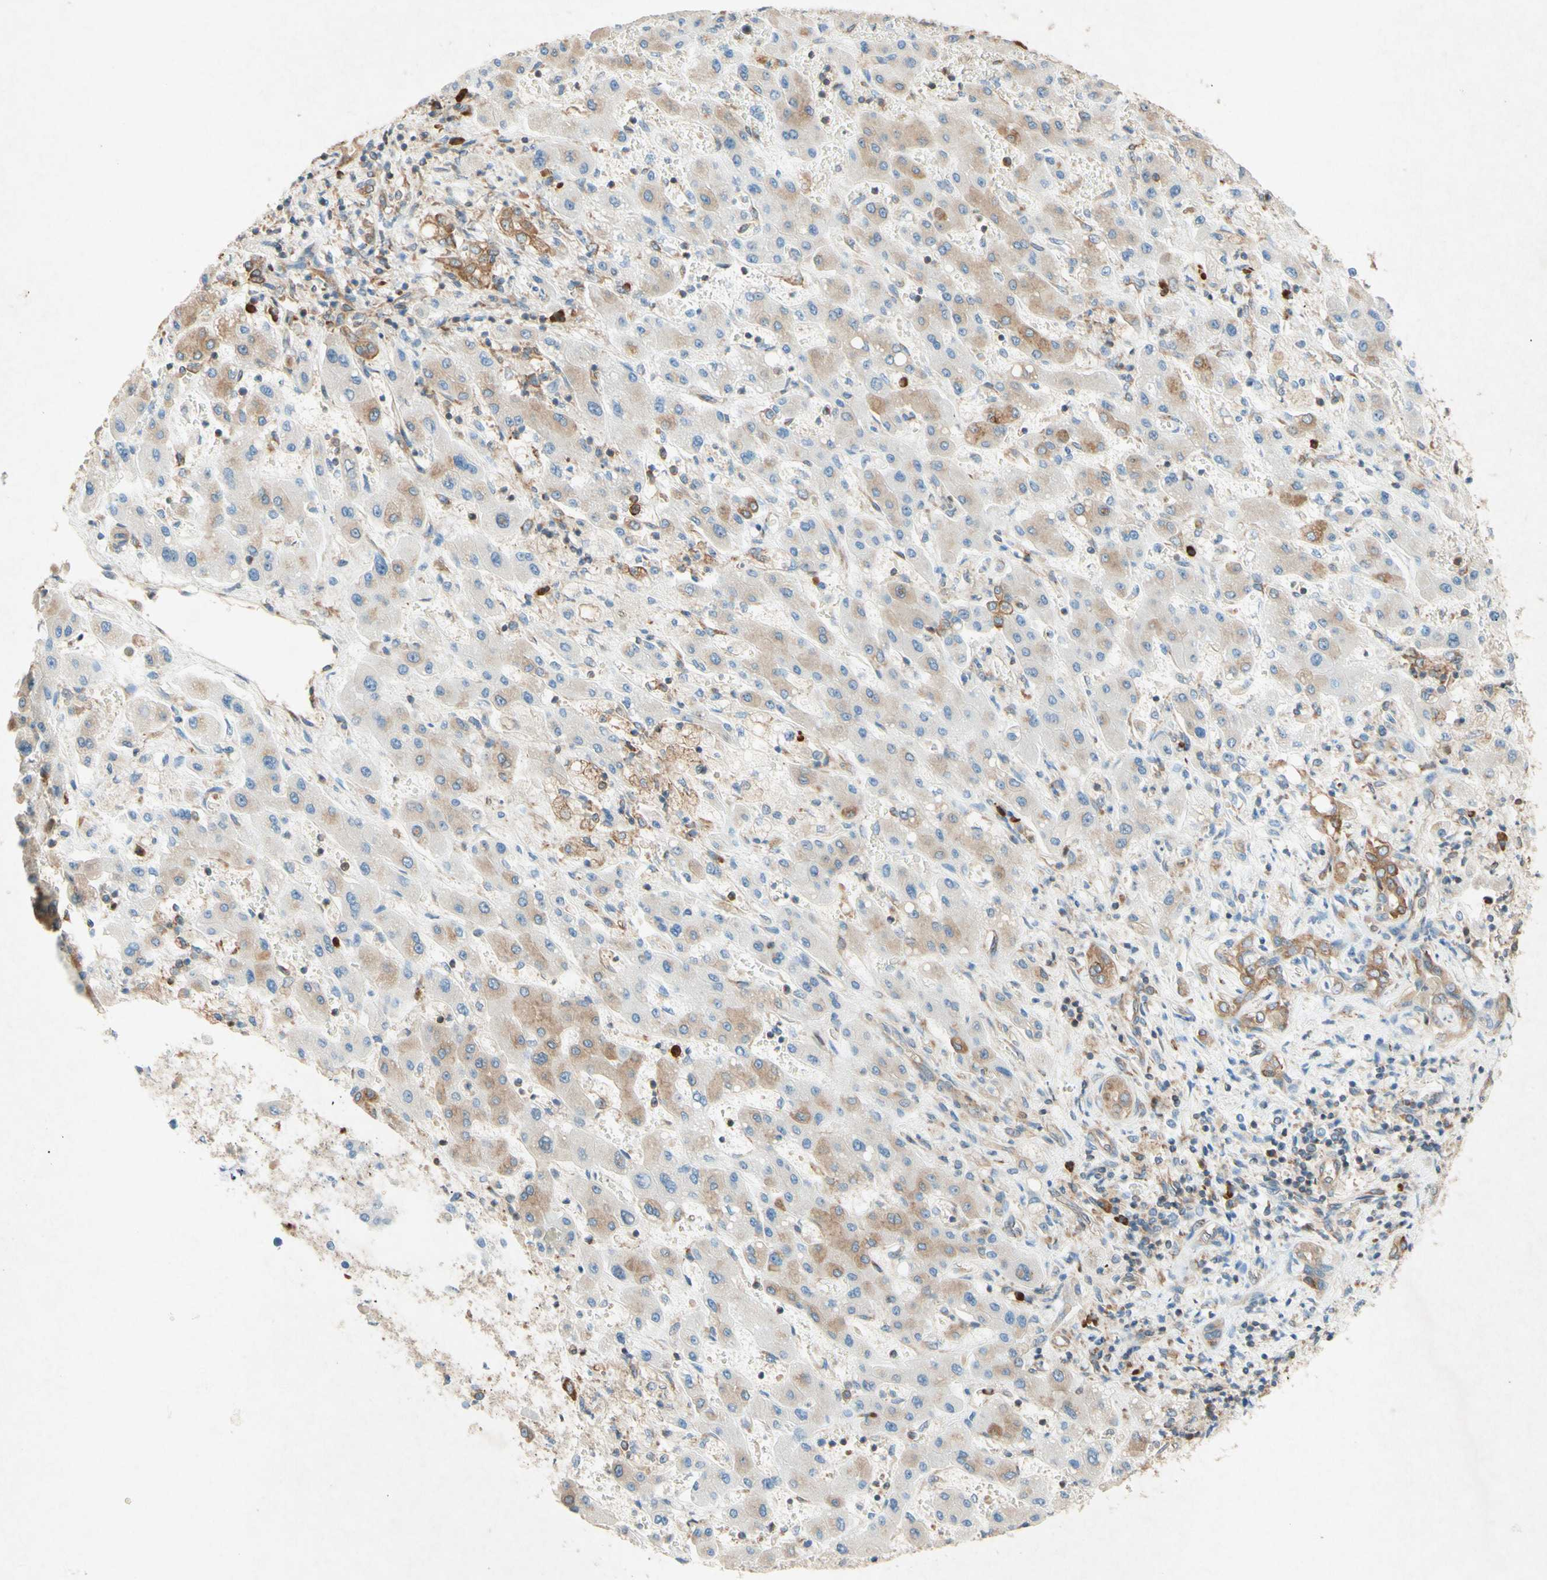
{"staining": {"intensity": "moderate", "quantity": "25%-75%", "location": "cytoplasmic/membranous"}, "tissue": "liver cancer", "cell_type": "Tumor cells", "image_type": "cancer", "snomed": [{"axis": "morphology", "description": "Cholangiocarcinoma"}, {"axis": "topography", "description": "Liver"}], "caption": "Protein staining demonstrates moderate cytoplasmic/membranous staining in about 25%-75% of tumor cells in liver cancer.", "gene": "PABPC1", "patient": {"sex": "male", "age": 50}}